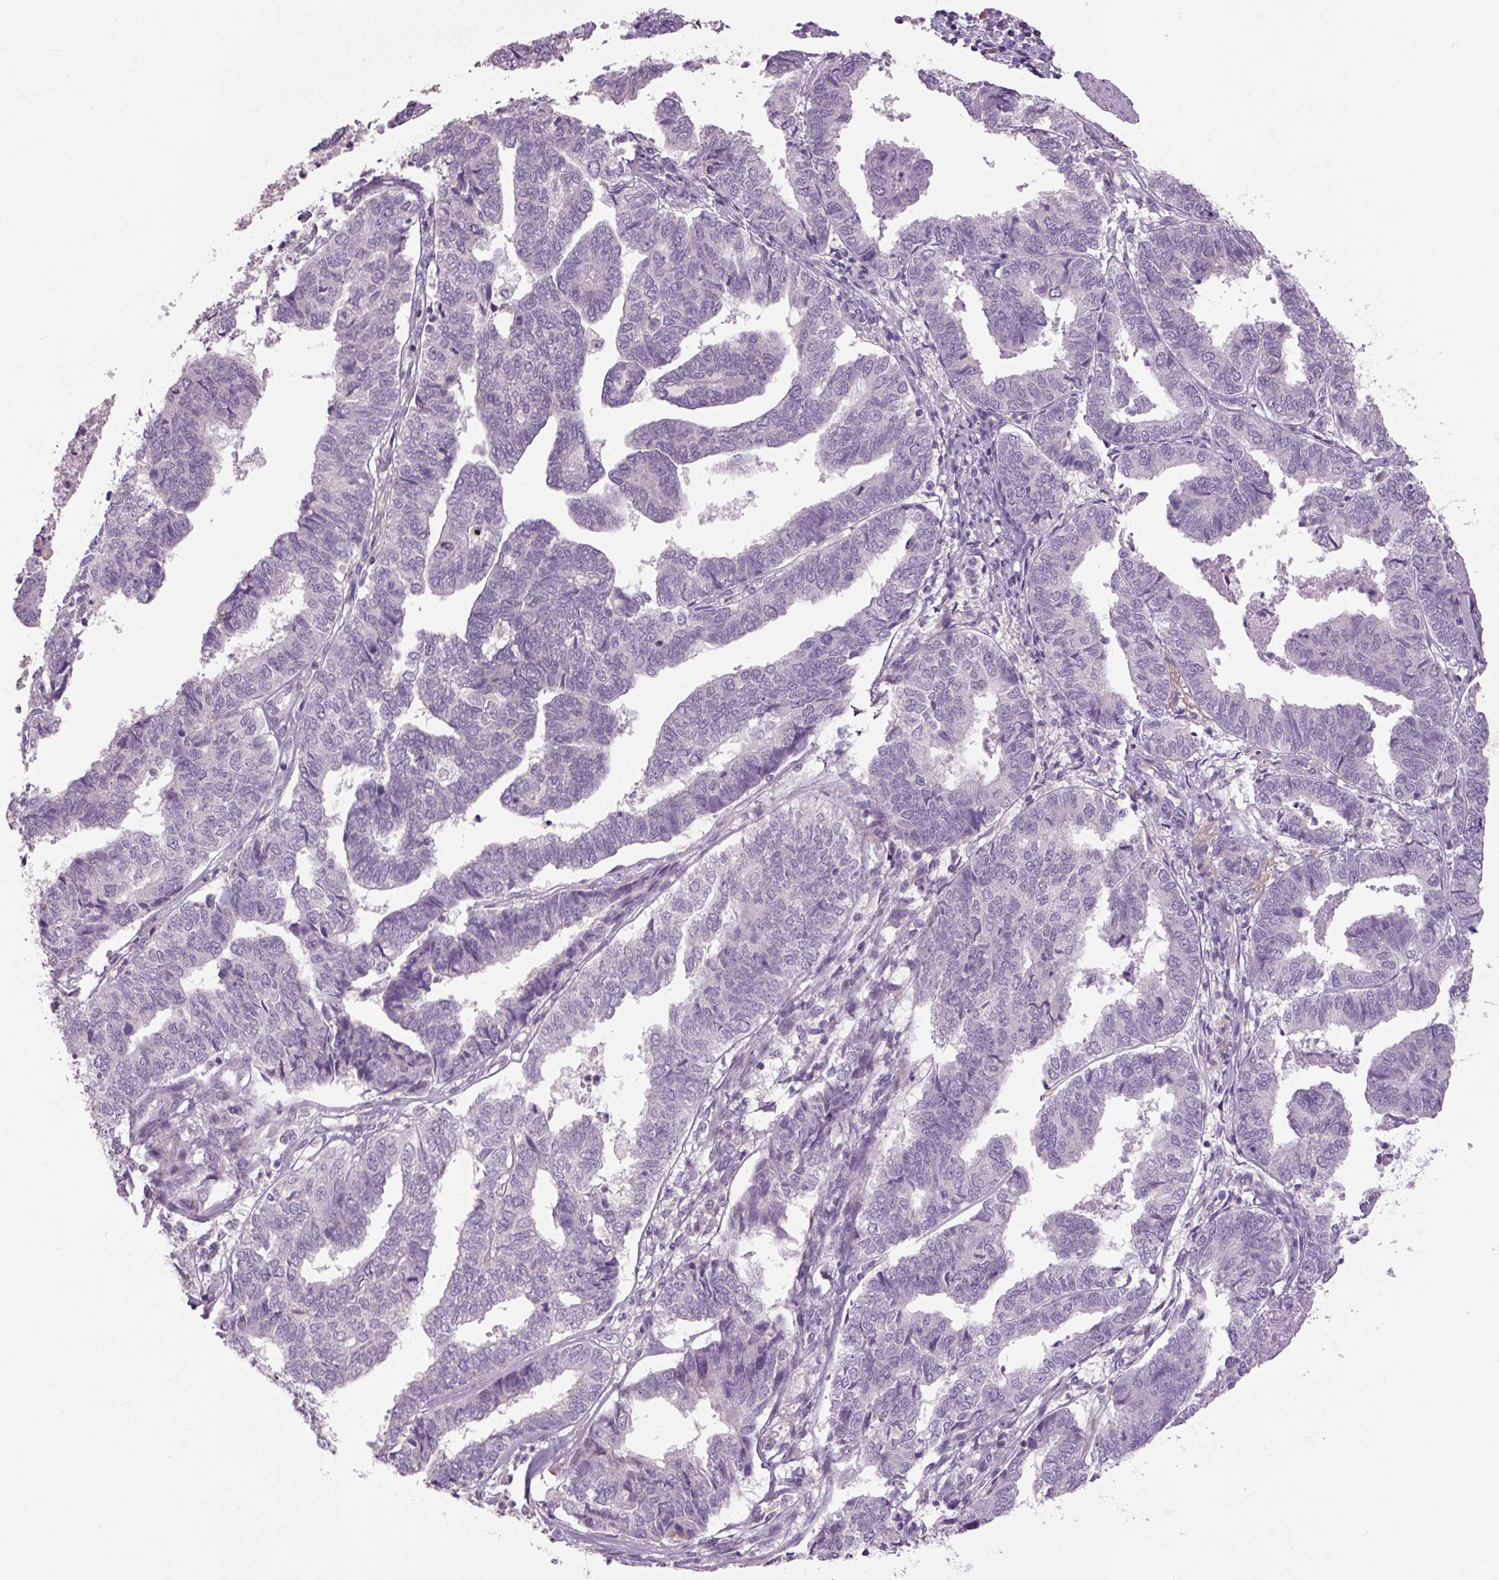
{"staining": {"intensity": "negative", "quantity": "none", "location": "none"}, "tissue": "endometrial cancer", "cell_type": "Tumor cells", "image_type": "cancer", "snomed": [{"axis": "morphology", "description": "Adenocarcinoma, NOS"}, {"axis": "topography", "description": "Endometrium"}], "caption": "DAB immunohistochemical staining of endometrial cancer (adenocarcinoma) demonstrates no significant positivity in tumor cells.", "gene": "TMEM100", "patient": {"sex": "female", "age": 73}}